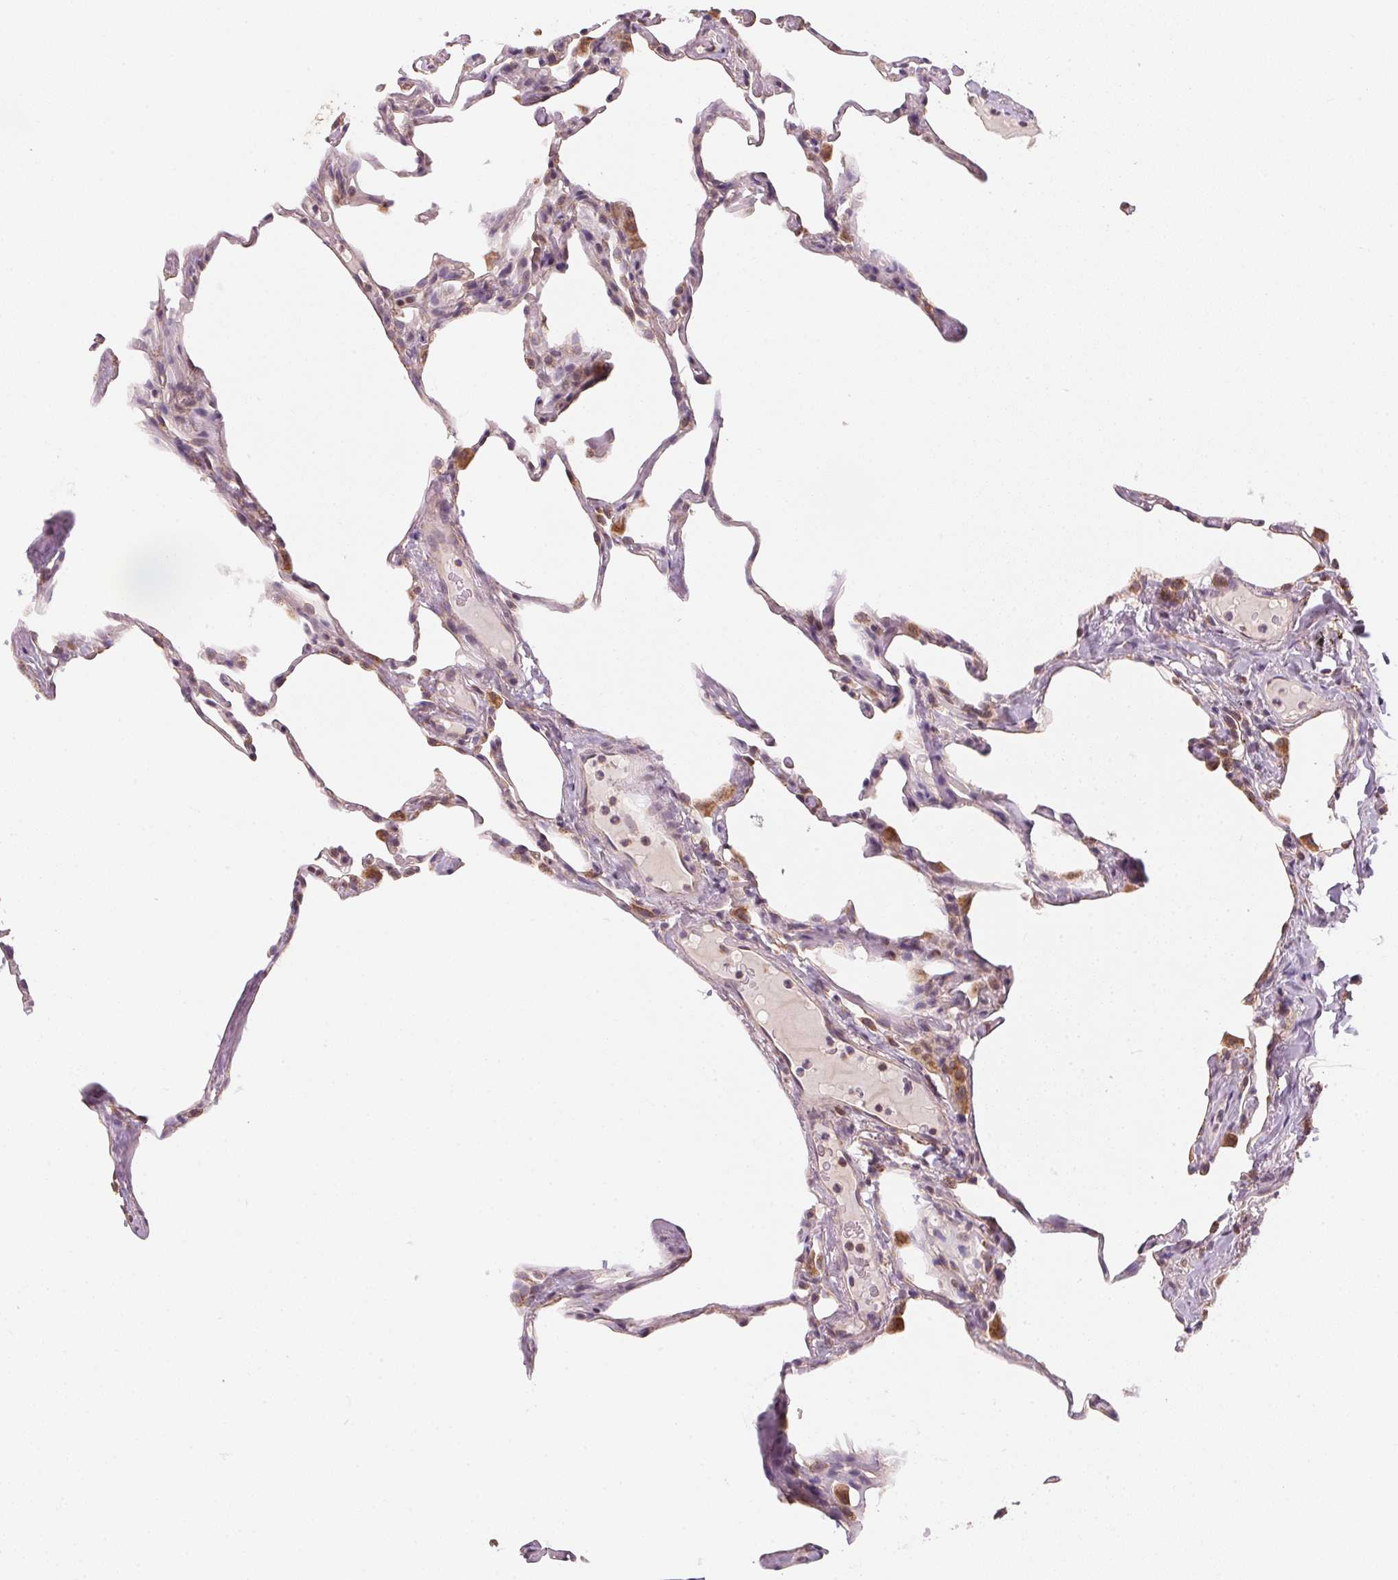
{"staining": {"intensity": "weak", "quantity": "25%-75%", "location": "cytoplasmic/membranous"}, "tissue": "lung", "cell_type": "Alveolar cells", "image_type": "normal", "snomed": [{"axis": "morphology", "description": "Normal tissue, NOS"}, {"axis": "topography", "description": "Lung"}], "caption": "Protein expression by immunohistochemistry (IHC) displays weak cytoplasmic/membranous expression in about 25%-75% of alveolar cells in normal lung. The protein of interest is shown in brown color, while the nuclei are stained blue.", "gene": "MATCAP1", "patient": {"sex": "male", "age": 65}}